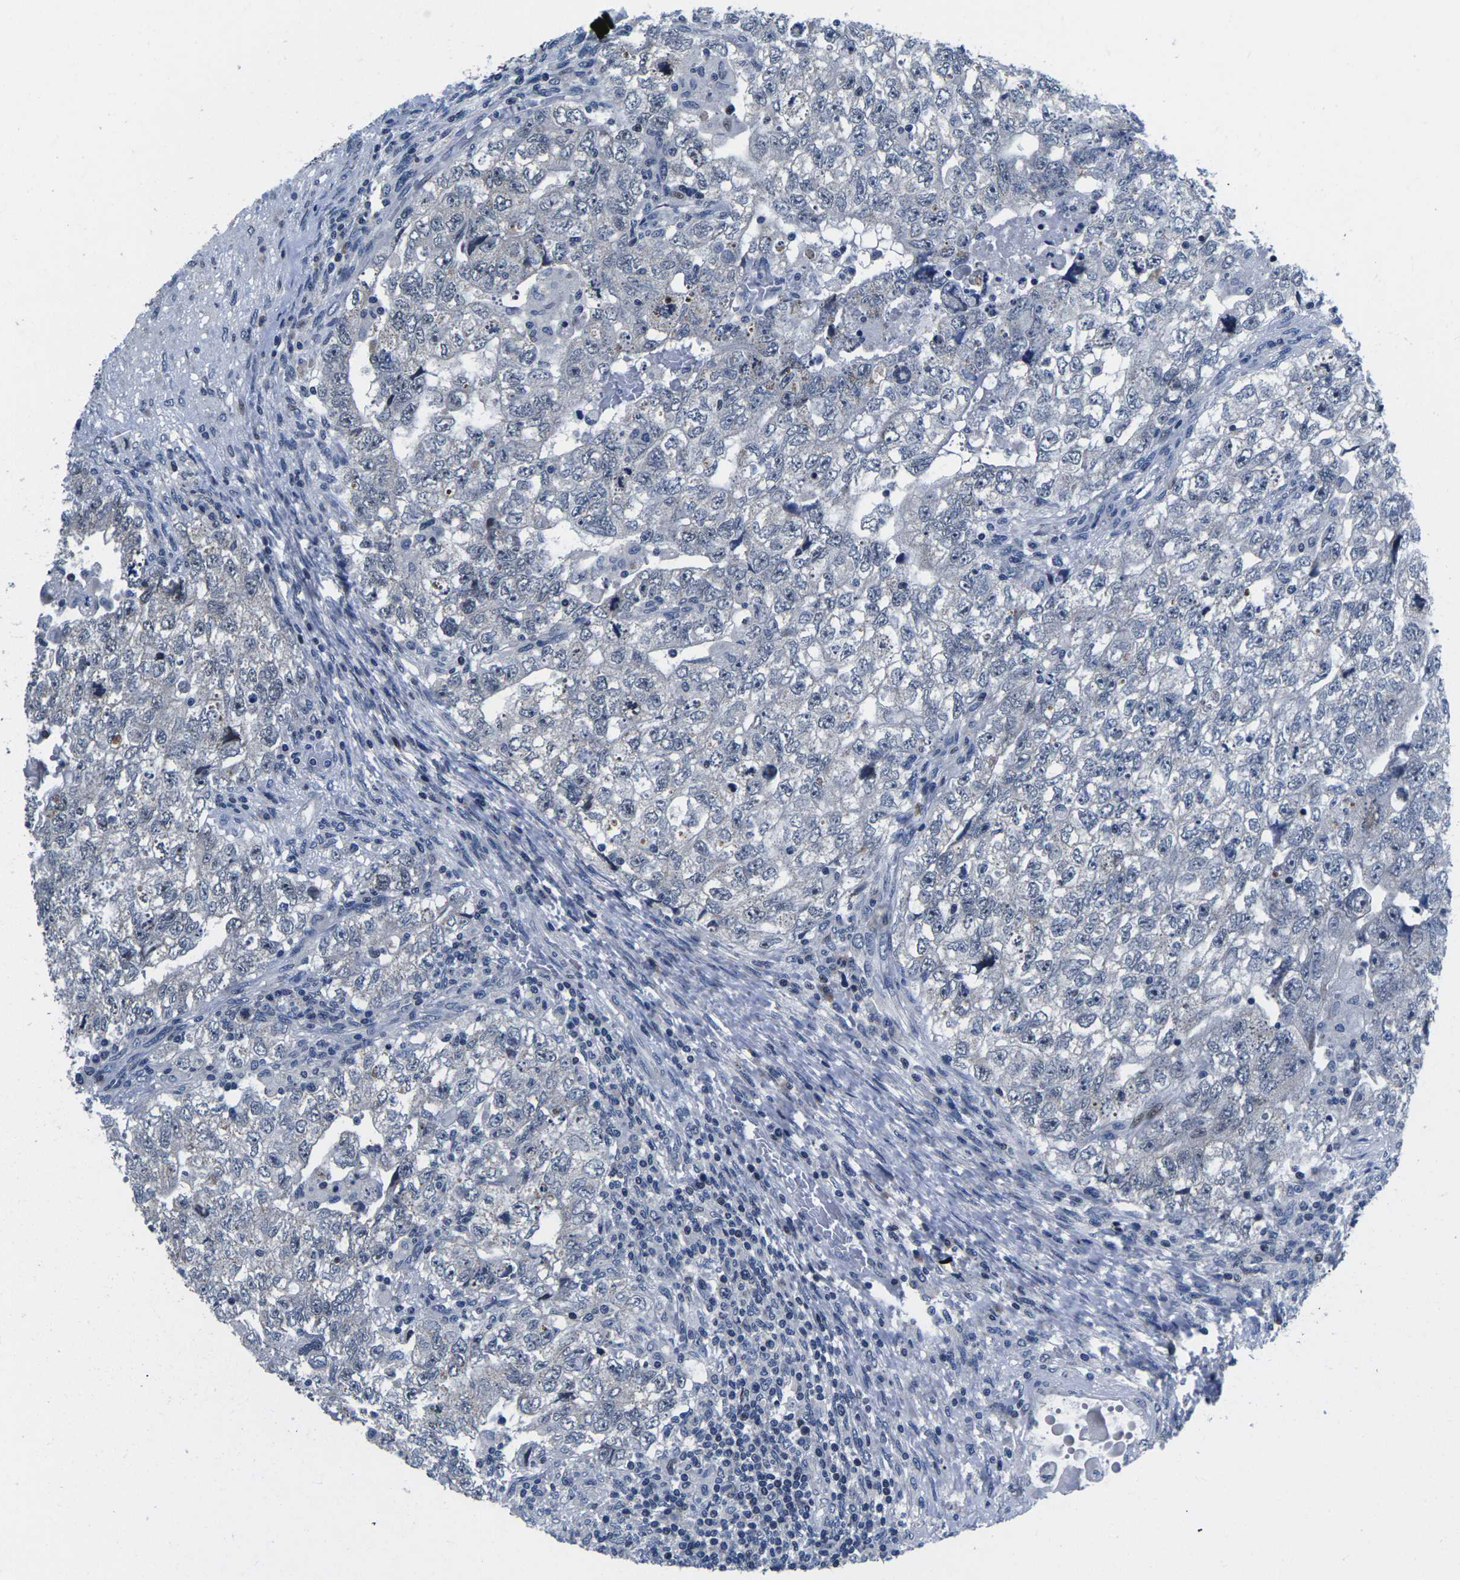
{"staining": {"intensity": "negative", "quantity": "none", "location": "none"}, "tissue": "testis cancer", "cell_type": "Tumor cells", "image_type": "cancer", "snomed": [{"axis": "morphology", "description": "Carcinoma, Embryonal, NOS"}, {"axis": "topography", "description": "Testis"}], "caption": "Tumor cells show no significant protein positivity in testis embryonal carcinoma.", "gene": "CDC73", "patient": {"sex": "male", "age": 36}}